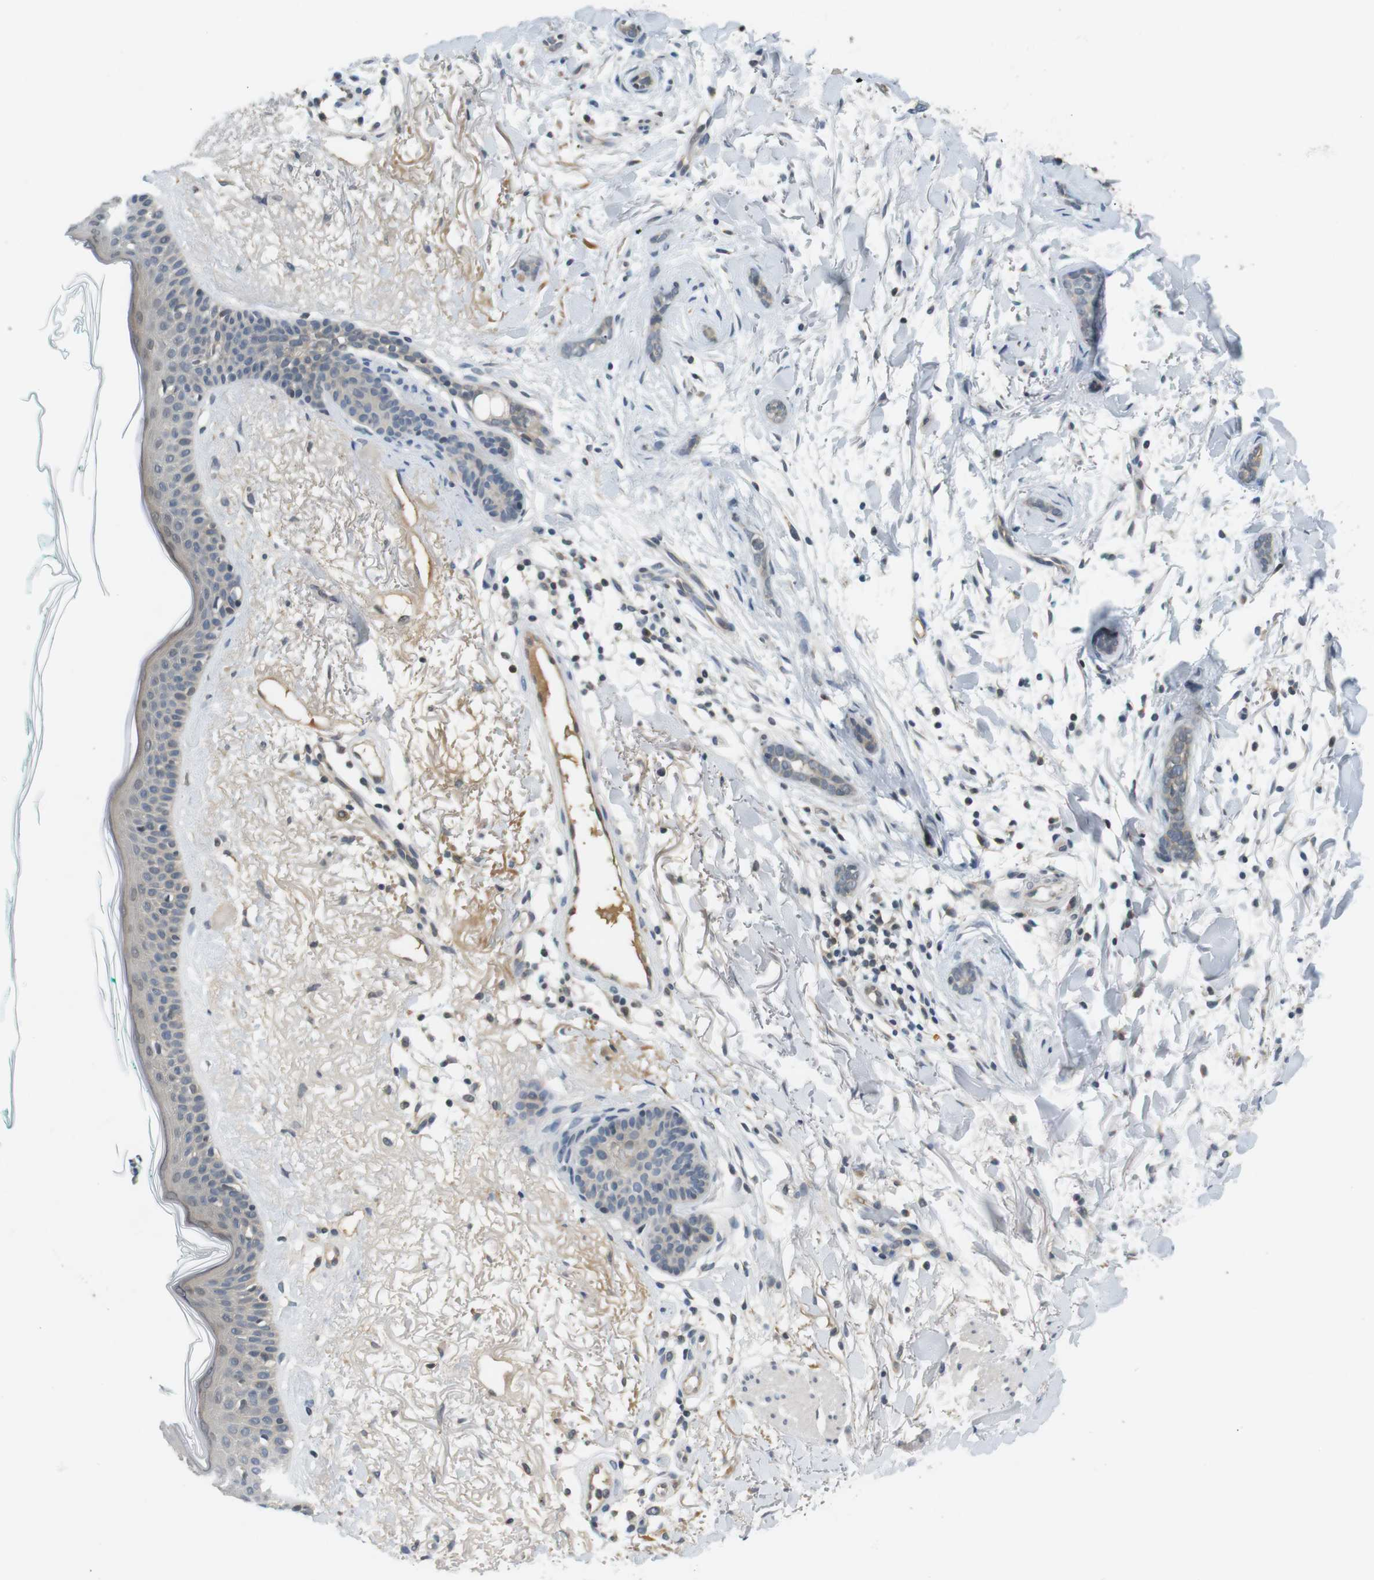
{"staining": {"intensity": "negative", "quantity": "none", "location": "none"}, "tissue": "skin cancer", "cell_type": "Tumor cells", "image_type": "cancer", "snomed": [{"axis": "morphology", "description": "Basal cell carcinoma"}, {"axis": "morphology", "description": "Adnexal tumor, benign"}, {"axis": "topography", "description": "Skin"}], "caption": "An immunohistochemistry histopathology image of skin benign adnexal tumor is shown. There is no staining in tumor cells of skin benign adnexal tumor.", "gene": "WNT7A", "patient": {"sex": "female", "age": 42}}